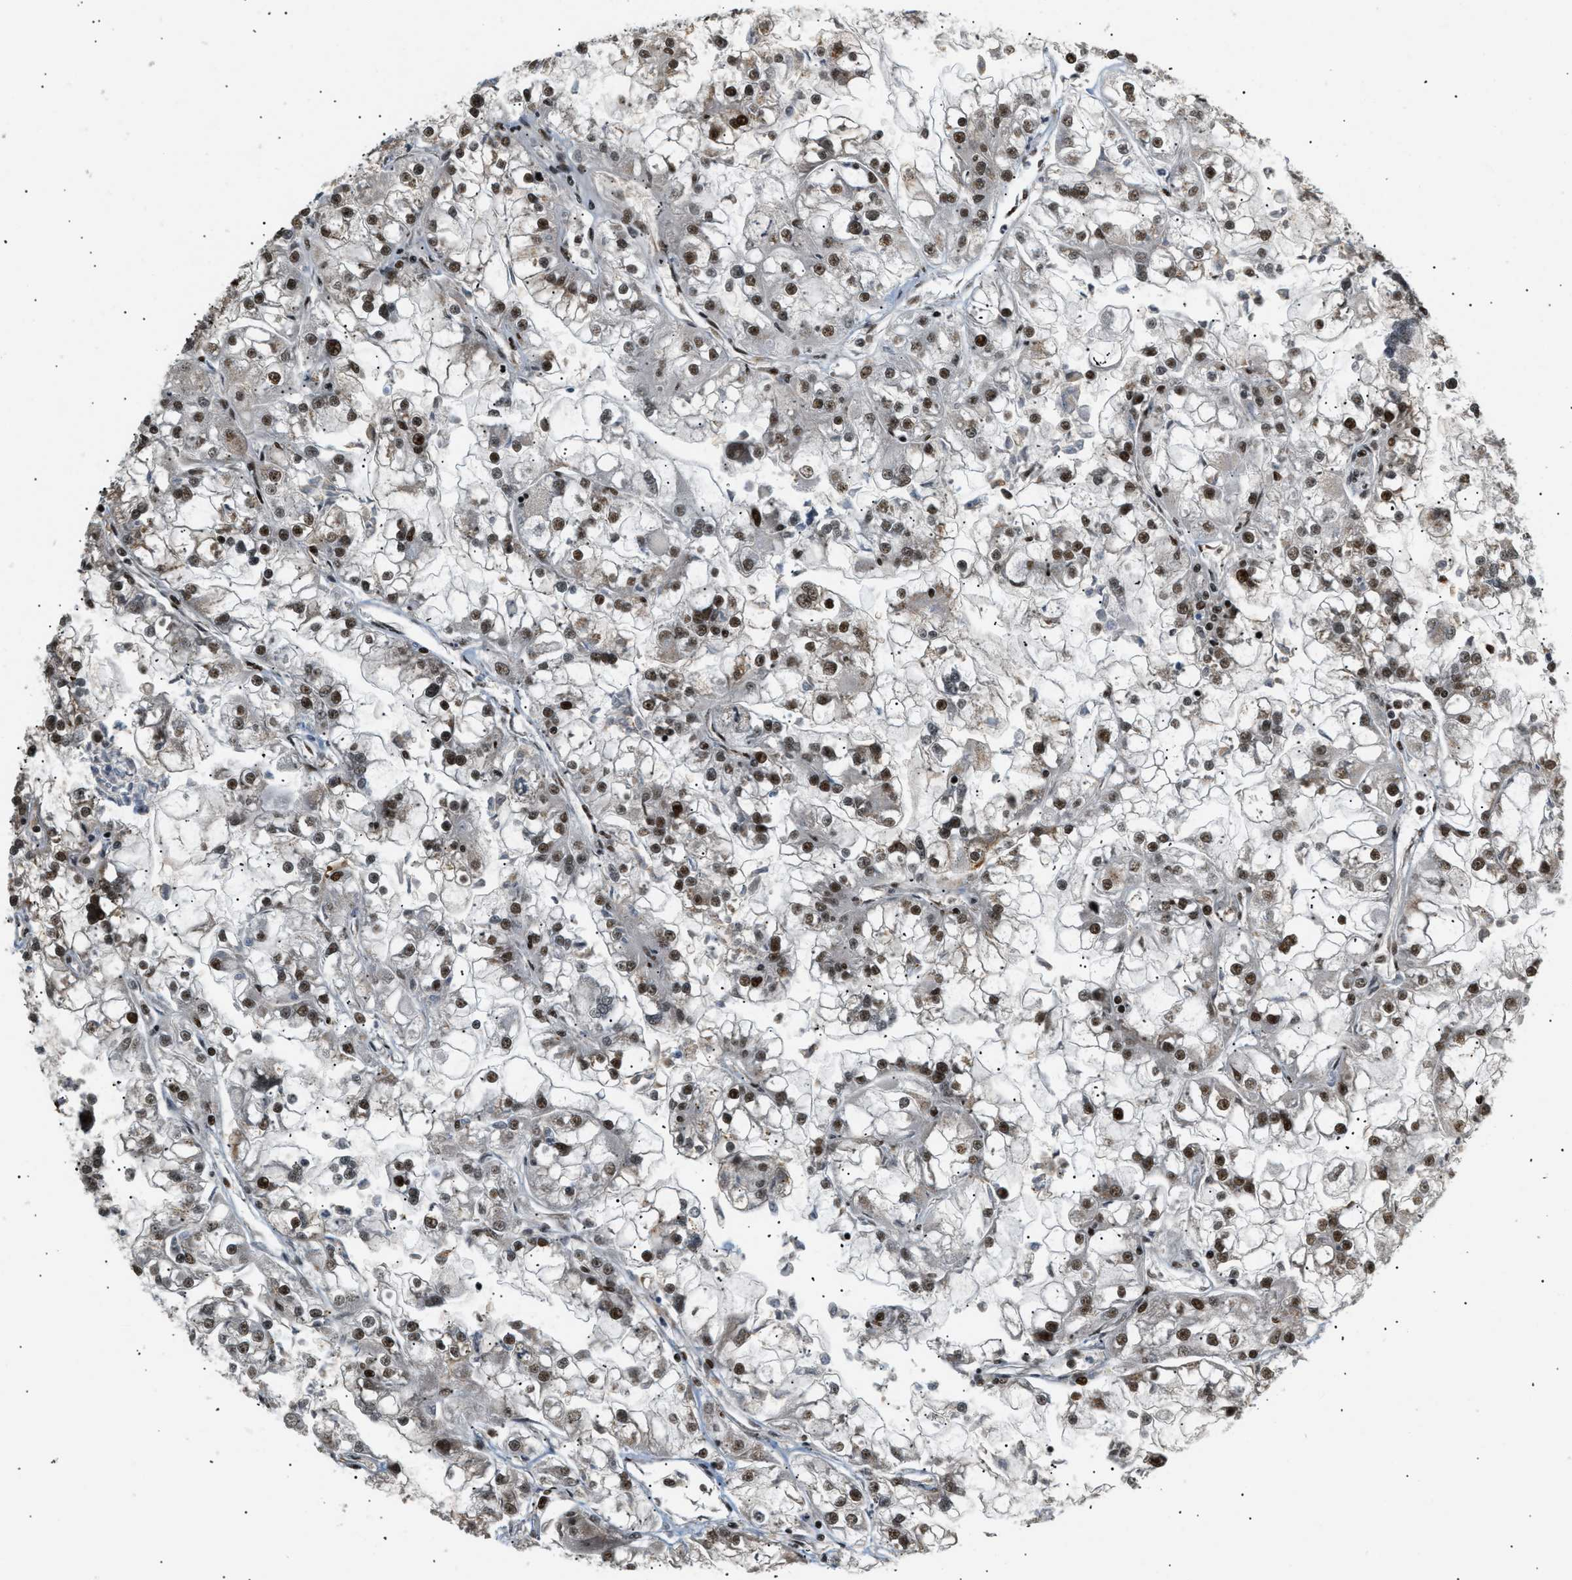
{"staining": {"intensity": "strong", "quantity": ">75%", "location": "nuclear"}, "tissue": "renal cancer", "cell_type": "Tumor cells", "image_type": "cancer", "snomed": [{"axis": "morphology", "description": "Adenocarcinoma, NOS"}, {"axis": "topography", "description": "Kidney"}], "caption": "Human adenocarcinoma (renal) stained with a protein marker shows strong staining in tumor cells.", "gene": "RBM5", "patient": {"sex": "female", "age": 52}}